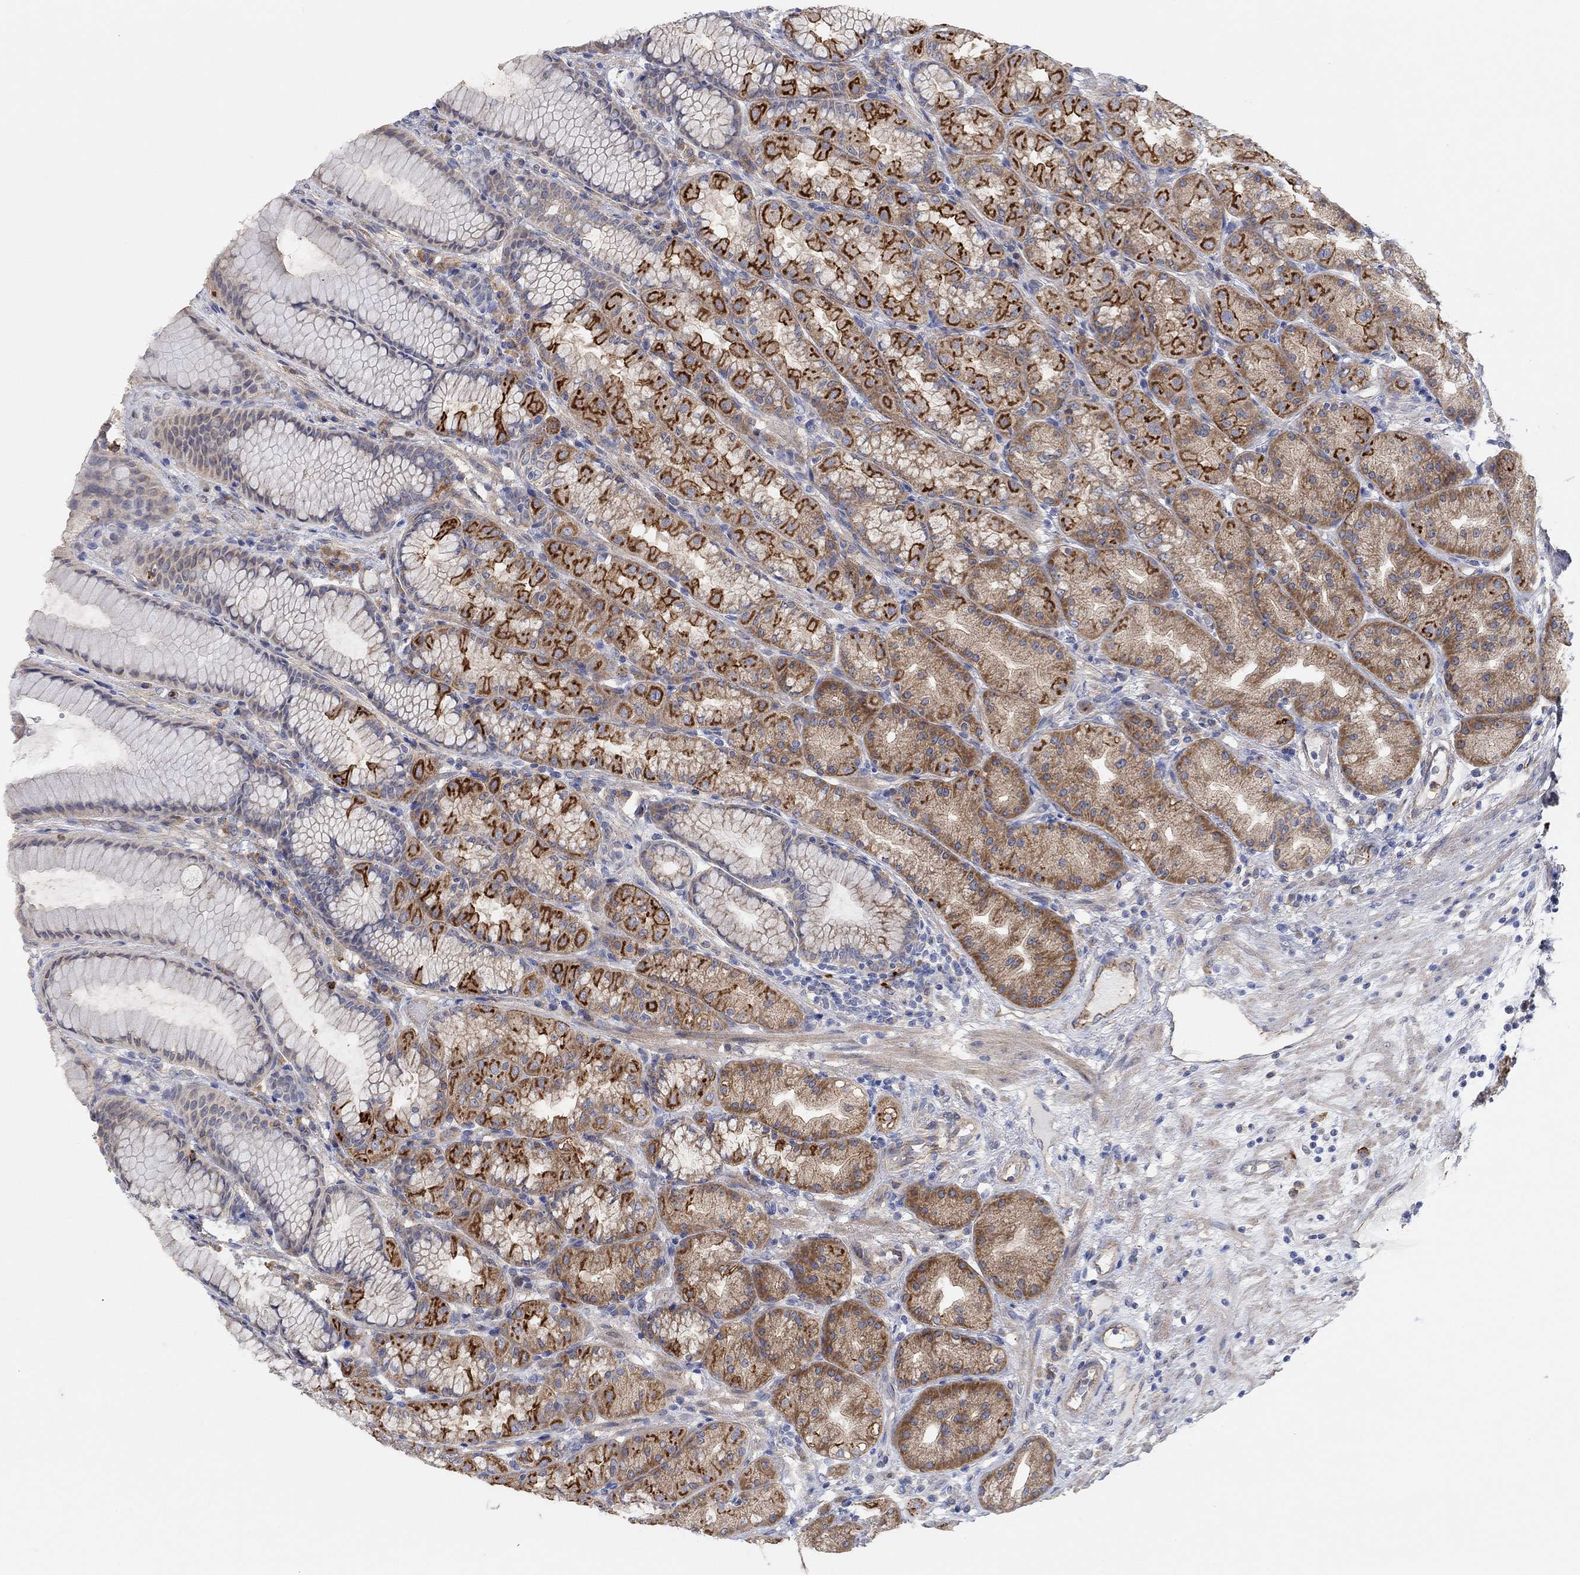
{"staining": {"intensity": "strong", "quantity": "<25%", "location": "cytoplasmic/membranous"}, "tissue": "stomach", "cell_type": "Glandular cells", "image_type": "normal", "snomed": [{"axis": "morphology", "description": "Normal tissue, NOS"}, {"axis": "morphology", "description": "Adenocarcinoma, NOS"}, {"axis": "topography", "description": "Stomach"}], "caption": "Glandular cells demonstrate strong cytoplasmic/membranous positivity in approximately <25% of cells in normal stomach.", "gene": "SYT16", "patient": {"sex": "female", "age": 79}}